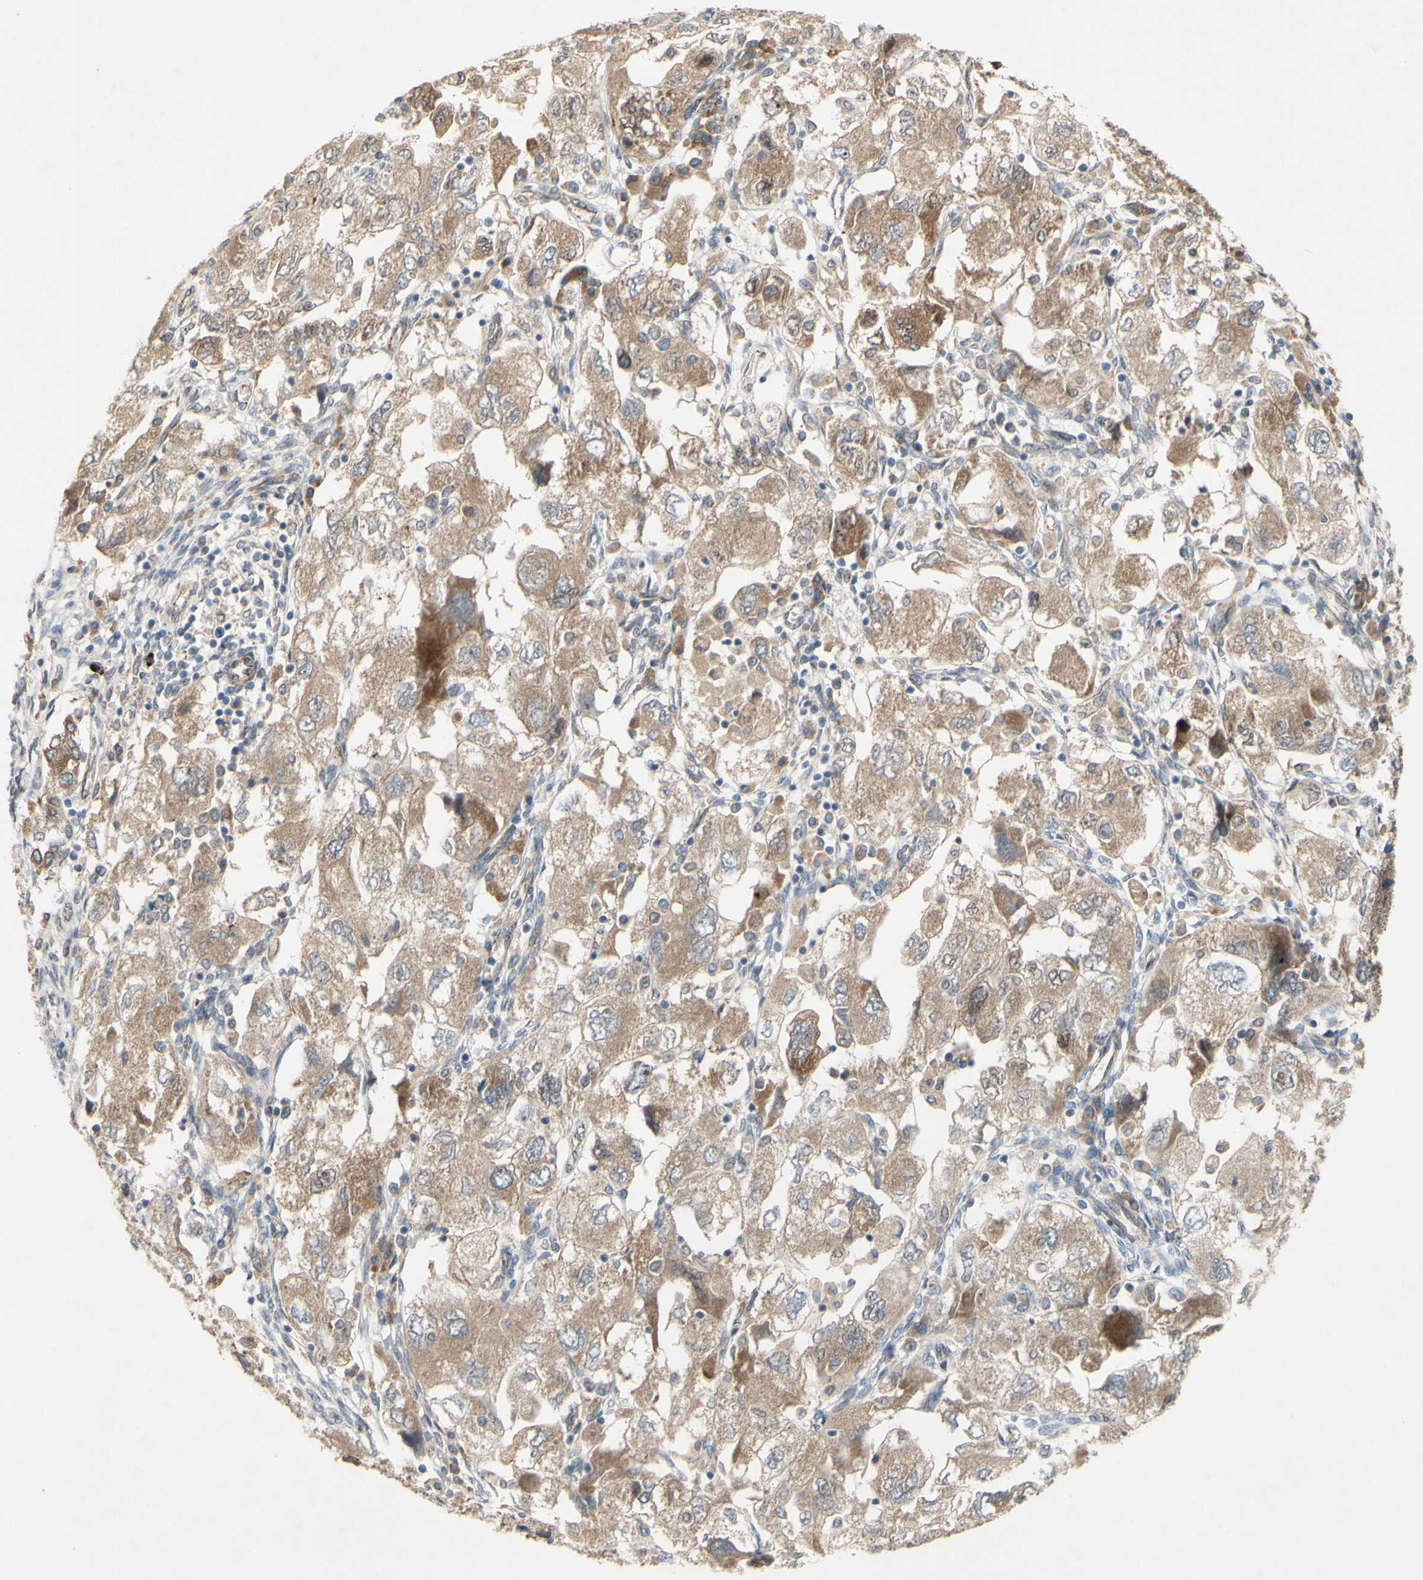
{"staining": {"intensity": "moderate", "quantity": ">75%", "location": "cytoplasmic/membranous"}, "tissue": "ovarian cancer", "cell_type": "Tumor cells", "image_type": "cancer", "snomed": [{"axis": "morphology", "description": "Carcinoma, NOS"}, {"axis": "morphology", "description": "Cystadenocarcinoma, serous, NOS"}, {"axis": "topography", "description": "Ovary"}], "caption": "Moderate cytoplasmic/membranous positivity for a protein is seen in approximately >75% of tumor cells of carcinoma (ovarian) using IHC.", "gene": "PDGFB", "patient": {"sex": "female", "age": 69}}